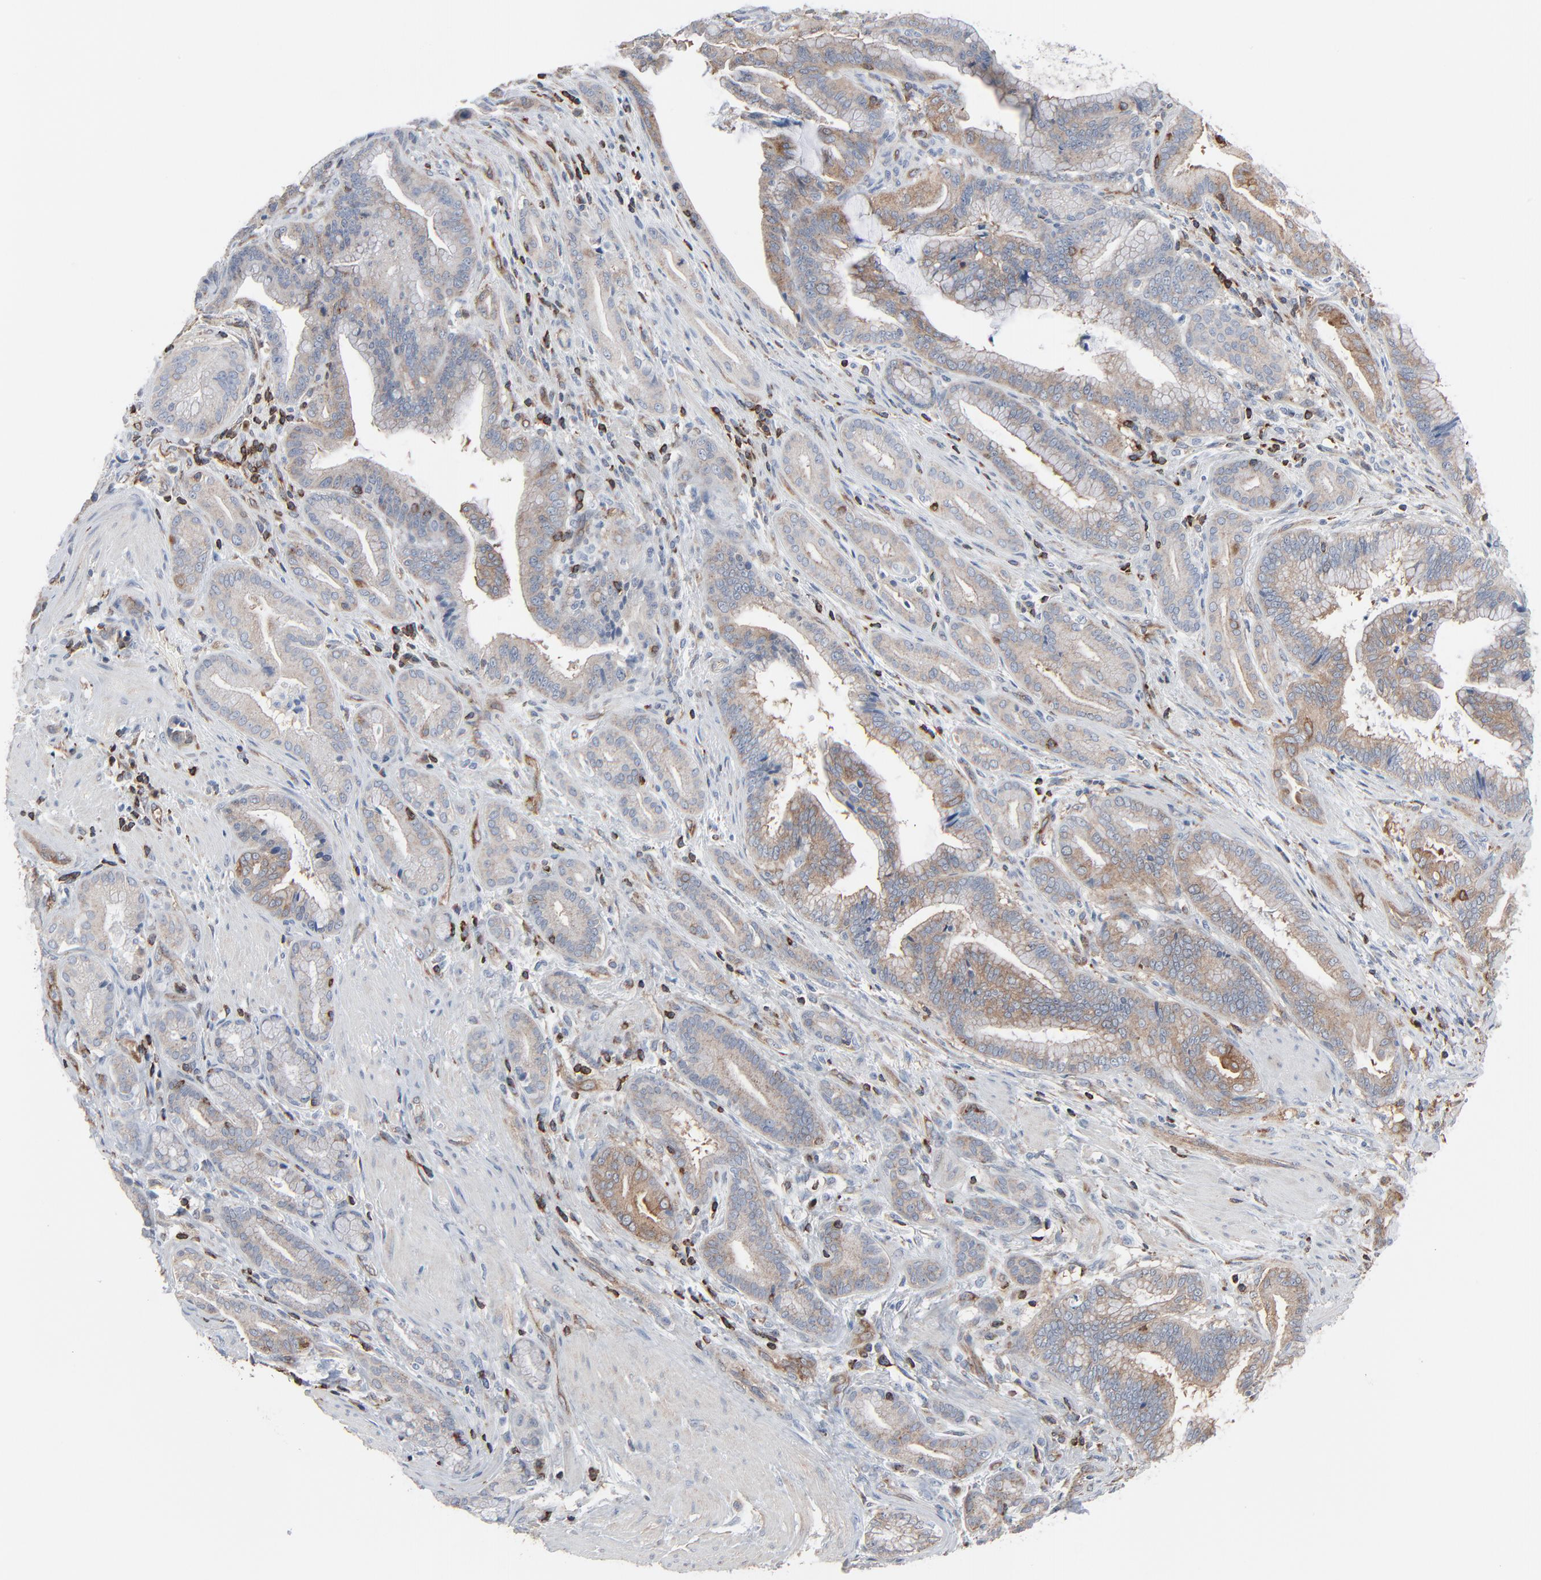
{"staining": {"intensity": "moderate", "quantity": ">75%", "location": "cytoplasmic/membranous"}, "tissue": "pancreatic cancer", "cell_type": "Tumor cells", "image_type": "cancer", "snomed": [{"axis": "morphology", "description": "Adenocarcinoma, NOS"}, {"axis": "topography", "description": "Pancreas"}], "caption": "Pancreatic adenocarcinoma stained for a protein (brown) displays moderate cytoplasmic/membranous positive expression in approximately >75% of tumor cells.", "gene": "OPTN", "patient": {"sex": "female", "age": 64}}